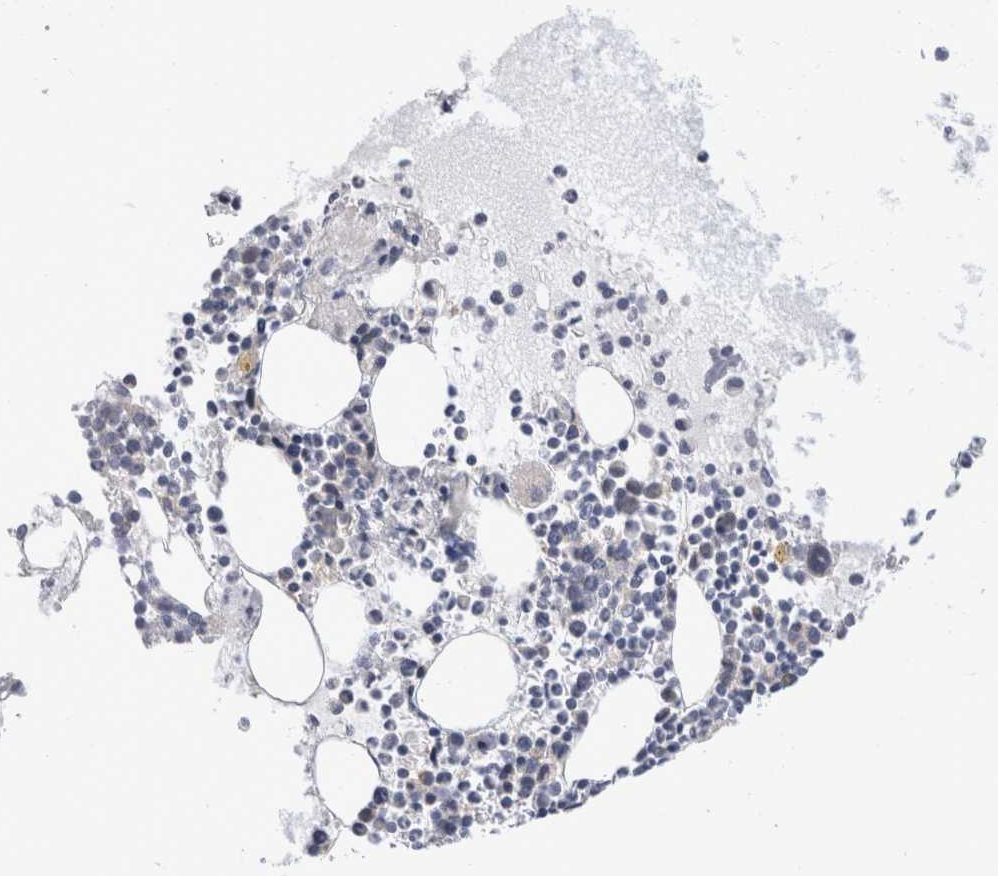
{"staining": {"intensity": "weak", "quantity": "<25%", "location": "cytoplasmic/membranous"}, "tissue": "bone marrow", "cell_type": "Hematopoietic cells", "image_type": "normal", "snomed": [{"axis": "morphology", "description": "Normal tissue, NOS"}, {"axis": "morphology", "description": "Inflammation, NOS"}, {"axis": "topography", "description": "Bone marrow"}], "caption": "This is an immunohistochemistry histopathology image of unremarkable human bone marrow. There is no expression in hematopoietic cells.", "gene": "NEDD4L", "patient": {"sex": "male", "age": 46}}